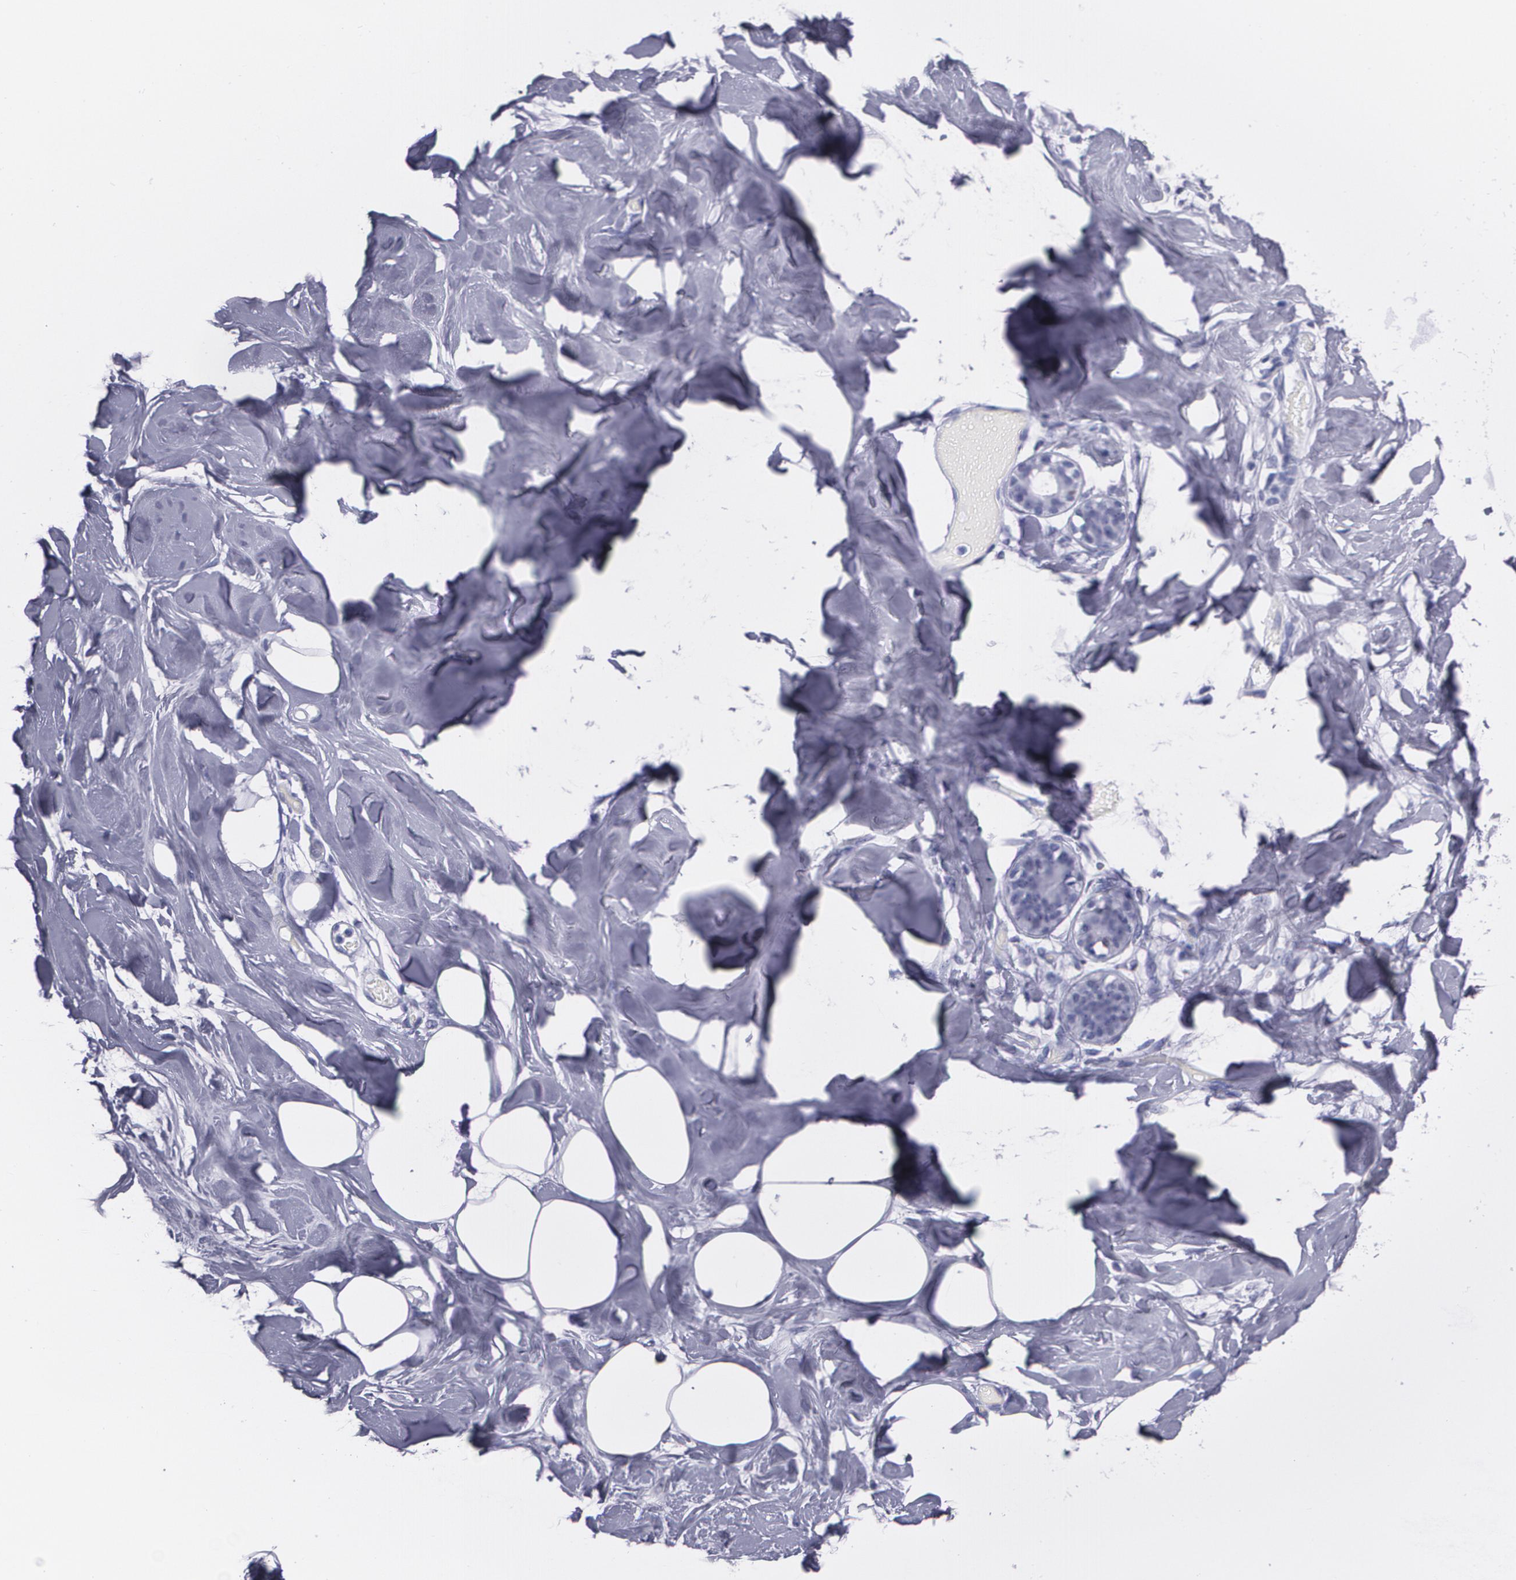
{"staining": {"intensity": "negative", "quantity": "none", "location": "none"}, "tissue": "breast", "cell_type": "Glandular cells", "image_type": "normal", "snomed": [{"axis": "morphology", "description": "Normal tissue, NOS"}, {"axis": "topography", "description": "Breast"}, {"axis": "topography", "description": "Soft tissue"}], "caption": "Image shows no significant protein expression in glandular cells of normal breast.", "gene": "TP53", "patient": {"sex": "female", "age": 25}}